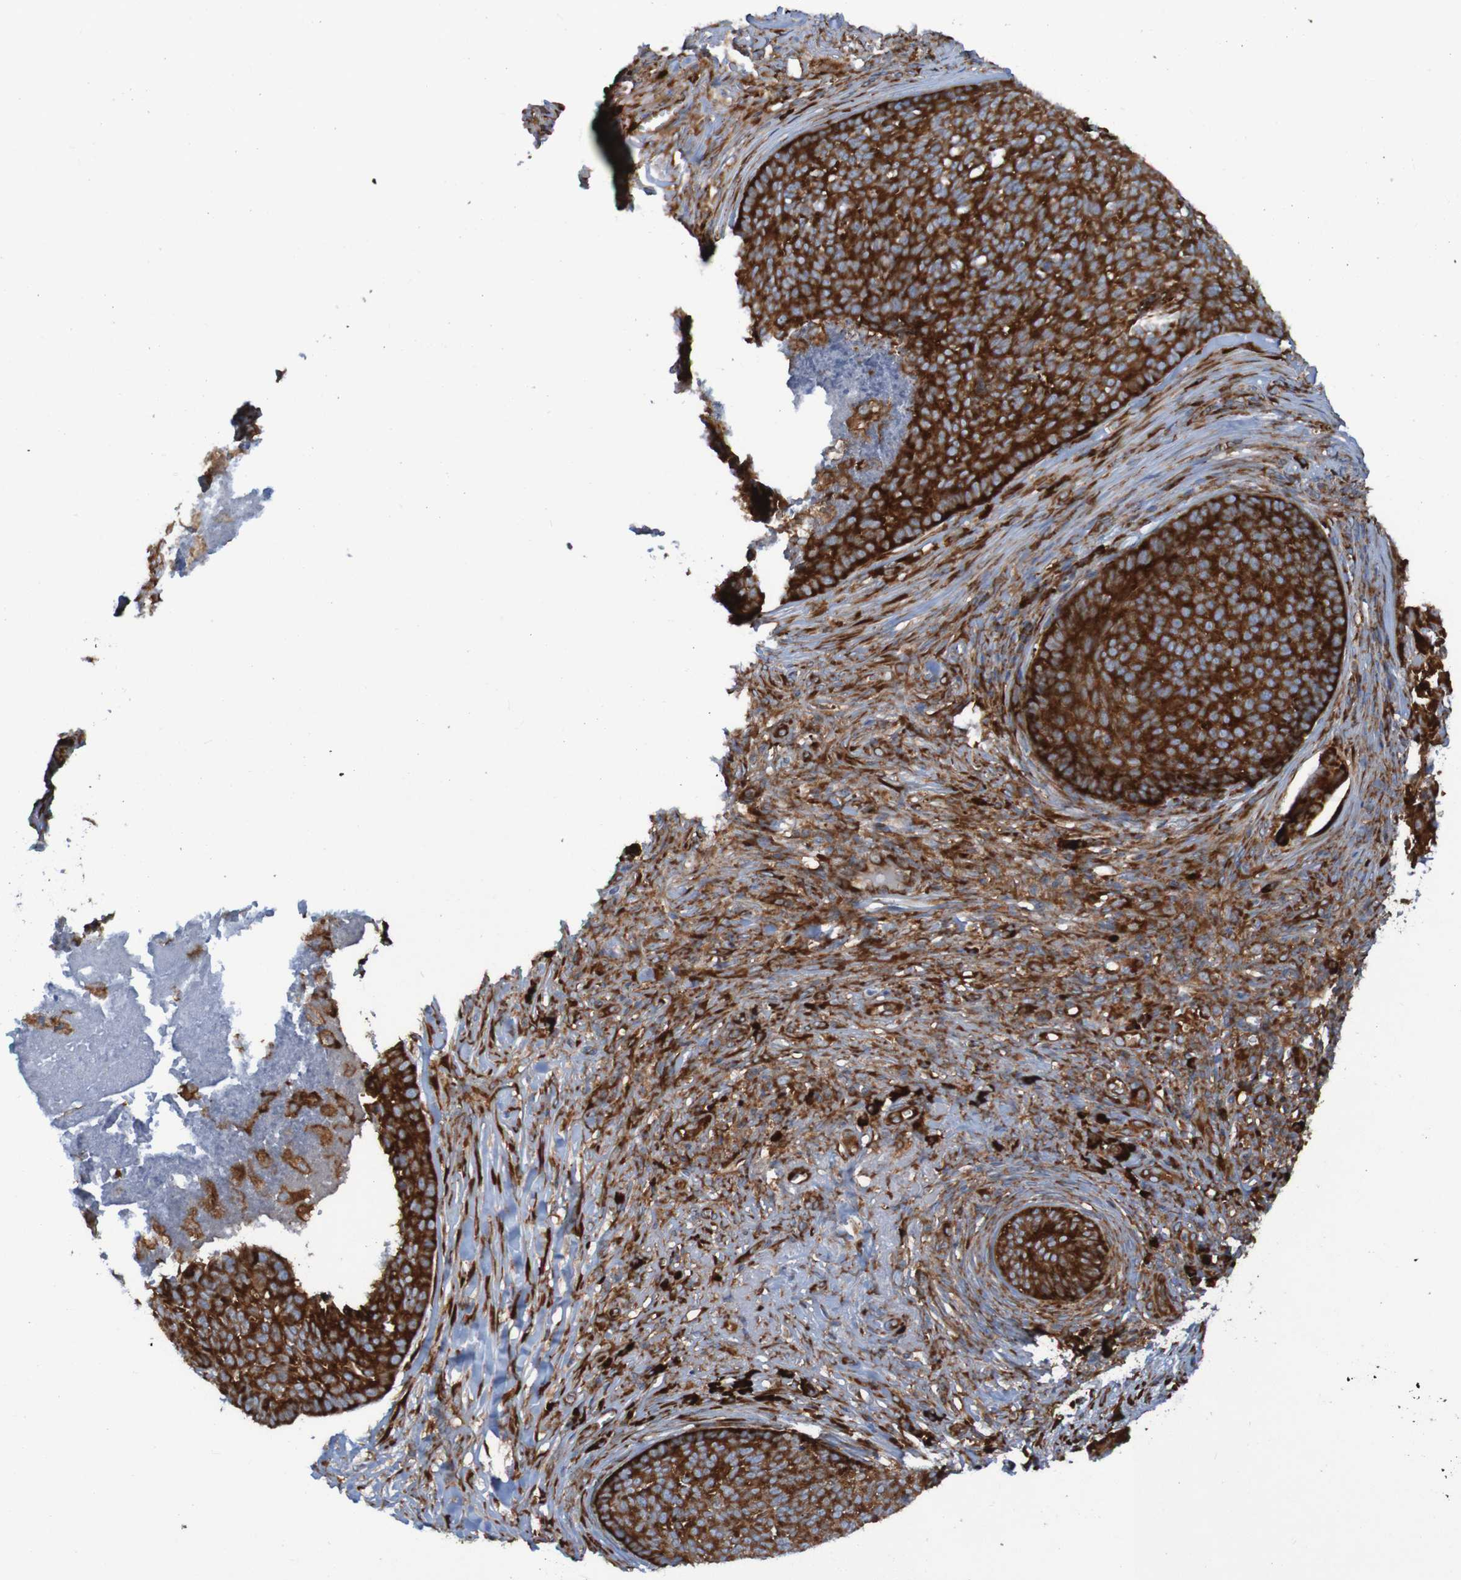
{"staining": {"intensity": "strong", "quantity": ">75%", "location": "cytoplasmic/membranous"}, "tissue": "skin cancer", "cell_type": "Tumor cells", "image_type": "cancer", "snomed": [{"axis": "morphology", "description": "Basal cell carcinoma"}, {"axis": "topography", "description": "Skin"}], "caption": "An IHC photomicrograph of neoplastic tissue is shown. Protein staining in brown shows strong cytoplasmic/membranous positivity in basal cell carcinoma (skin) within tumor cells.", "gene": "RPL10", "patient": {"sex": "male", "age": 84}}